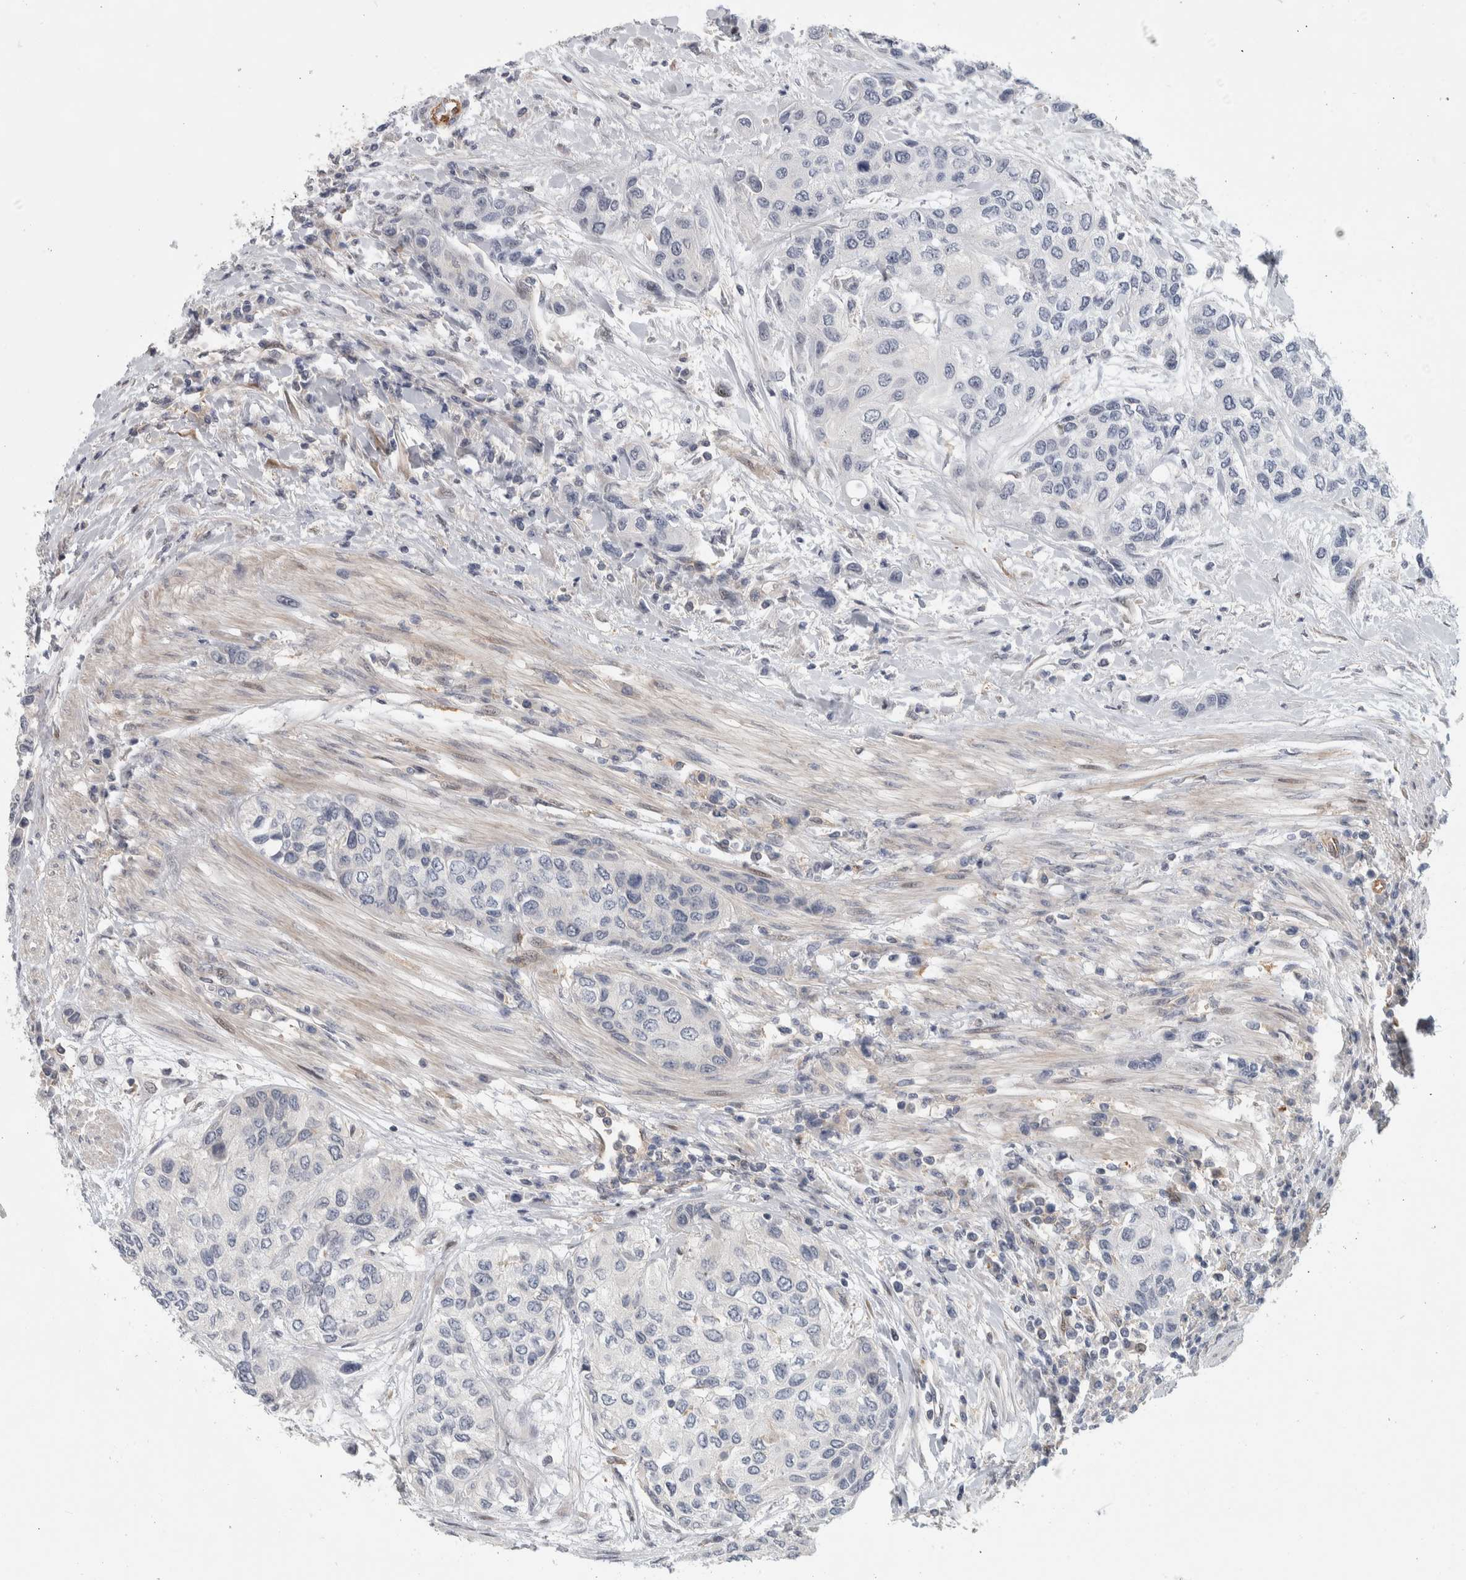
{"staining": {"intensity": "negative", "quantity": "none", "location": "none"}, "tissue": "urothelial cancer", "cell_type": "Tumor cells", "image_type": "cancer", "snomed": [{"axis": "morphology", "description": "Urothelial carcinoma, High grade"}, {"axis": "topography", "description": "Urinary bladder"}], "caption": "An image of human urothelial cancer is negative for staining in tumor cells.", "gene": "MSL1", "patient": {"sex": "female", "age": 56}}